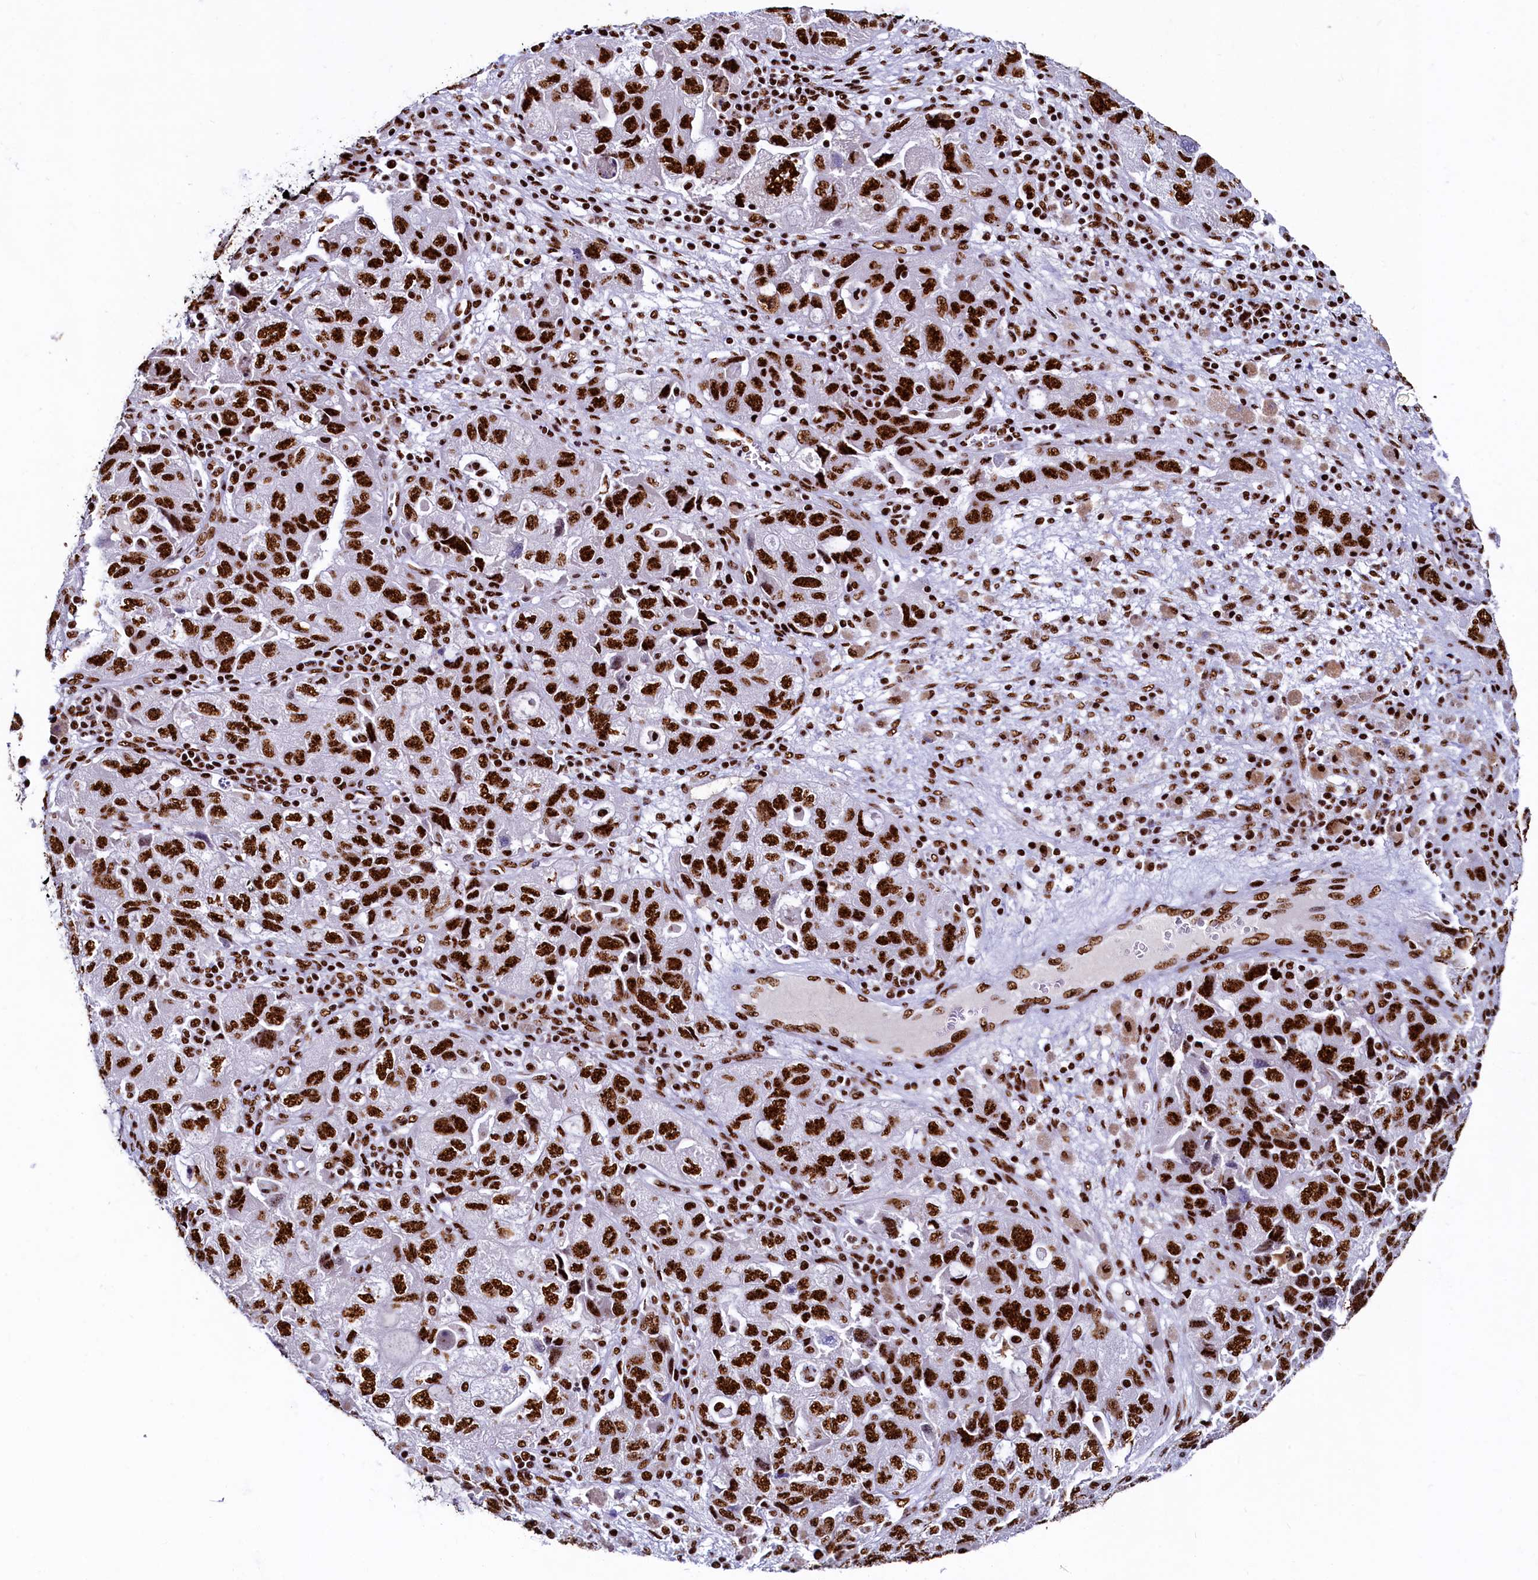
{"staining": {"intensity": "strong", "quantity": ">75%", "location": "nuclear"}, "tissue": "ovarian cancer", "cell_type": "Tumor cells", "image_type": "cancer", "snomed": [{"axis": "morphology", "description": "Carcinoma, NOS"}, {"axis": "morphology", "description": "Cystadenocarcinoma, serous, NOS"}, {"axis": "topography", "description": "Ovary"}], "caption": "An image of ovarian cancer stained for a protein demonstrates strong nuclear brown staining in tumor cells.", "gene": "SRRM2", "patient": {"sex": "female", "age": 69}}